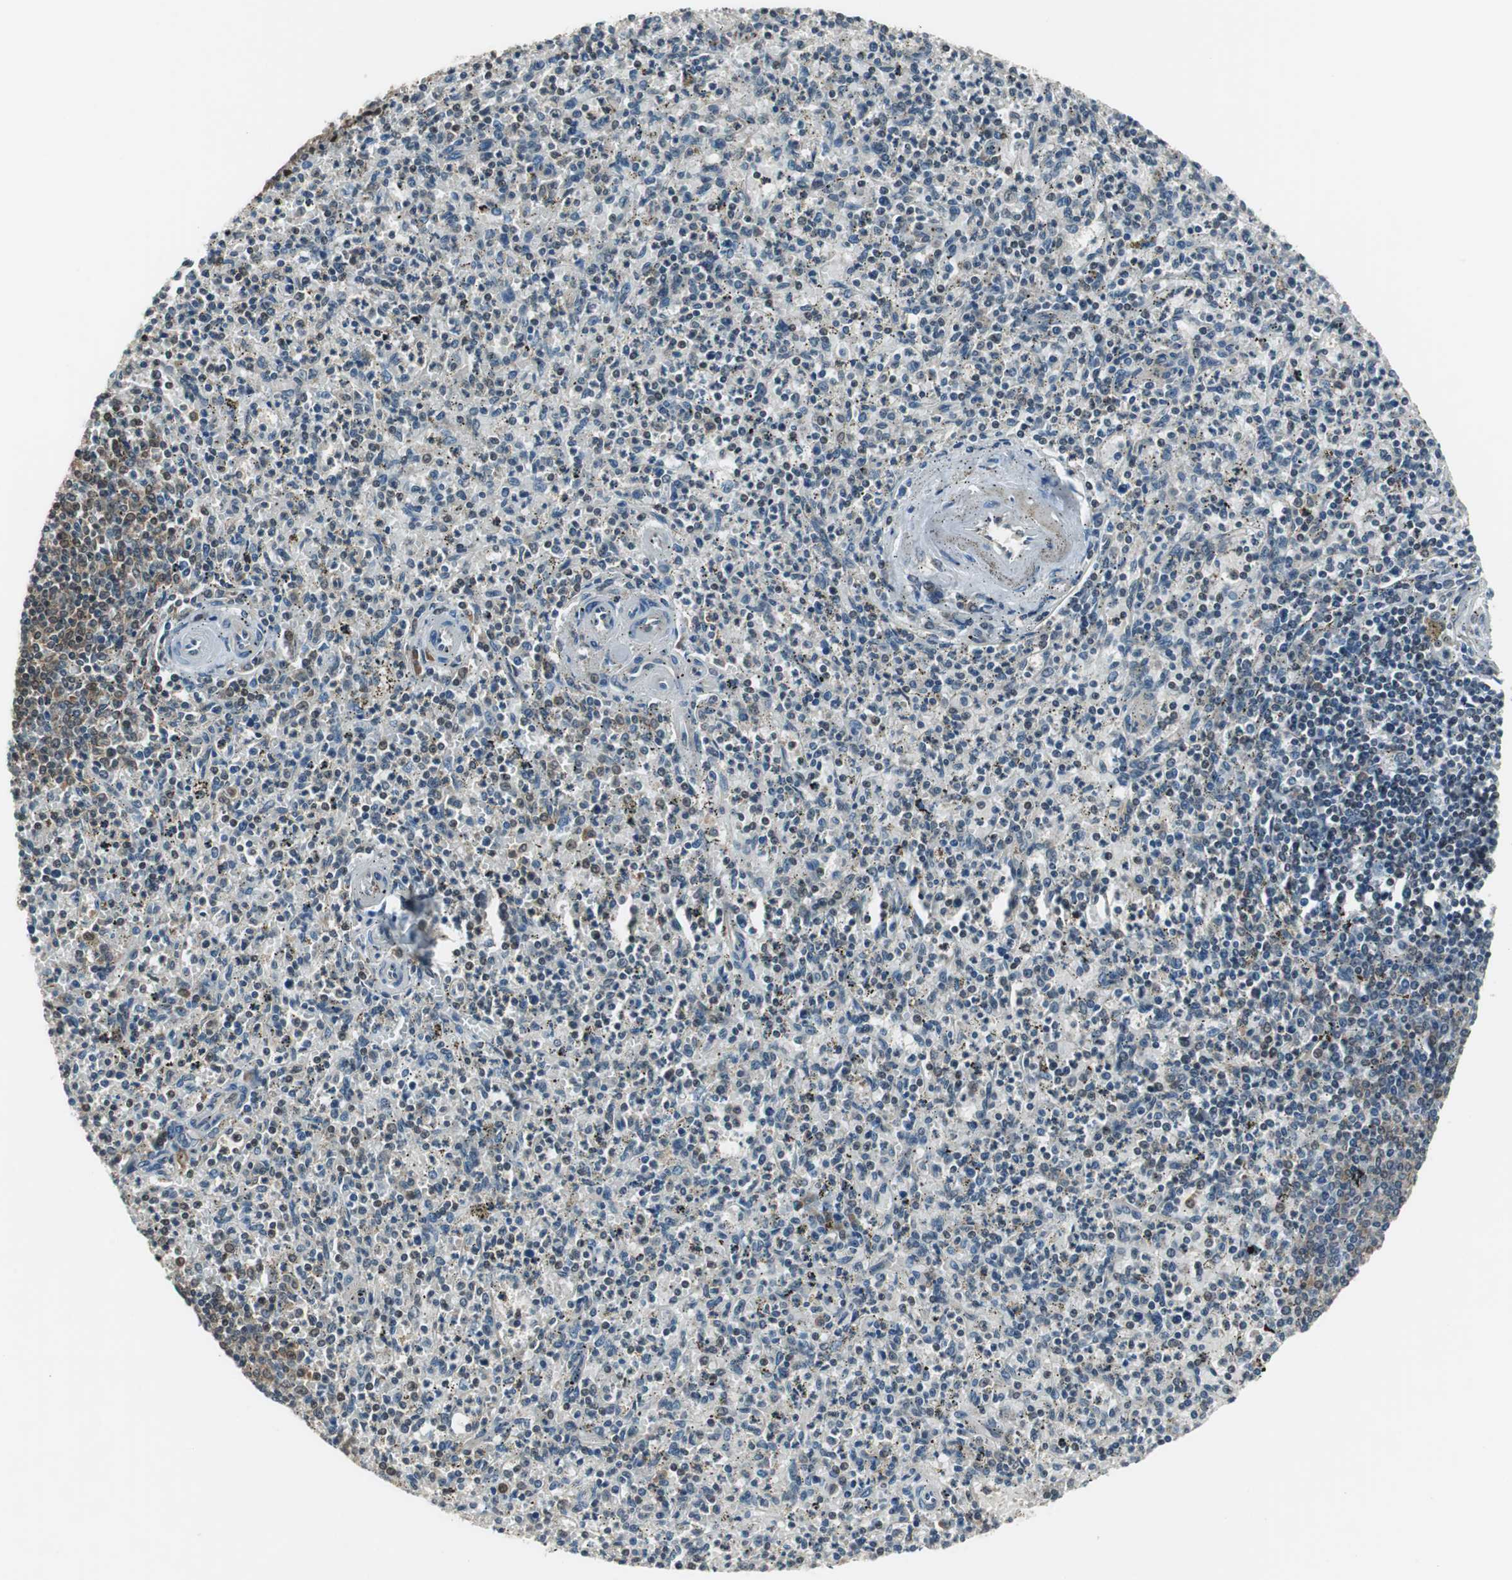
{"staining": {"intensity": "moderate", "quantity": "<25%", "location": "cytoplasmic/membranous,nuclear"}, "tissue": "spleen", "cell_type": "Cells in red pulp", "image_type": "normal", "snomed": [{"axis": "morphology", "description": "Normal tissue, NOS"}, {"axis": "topography", "description": "Spleen"}], "caption": "Approximately <25% of cells in red pulp in normal spleen exhibit moderate cytoplasmic/membranous,nuclear protein expression as visualized by brown immunohistochemical staining.", "gene": "MAFB", "patient": {"sex": "male", "age": 72}}